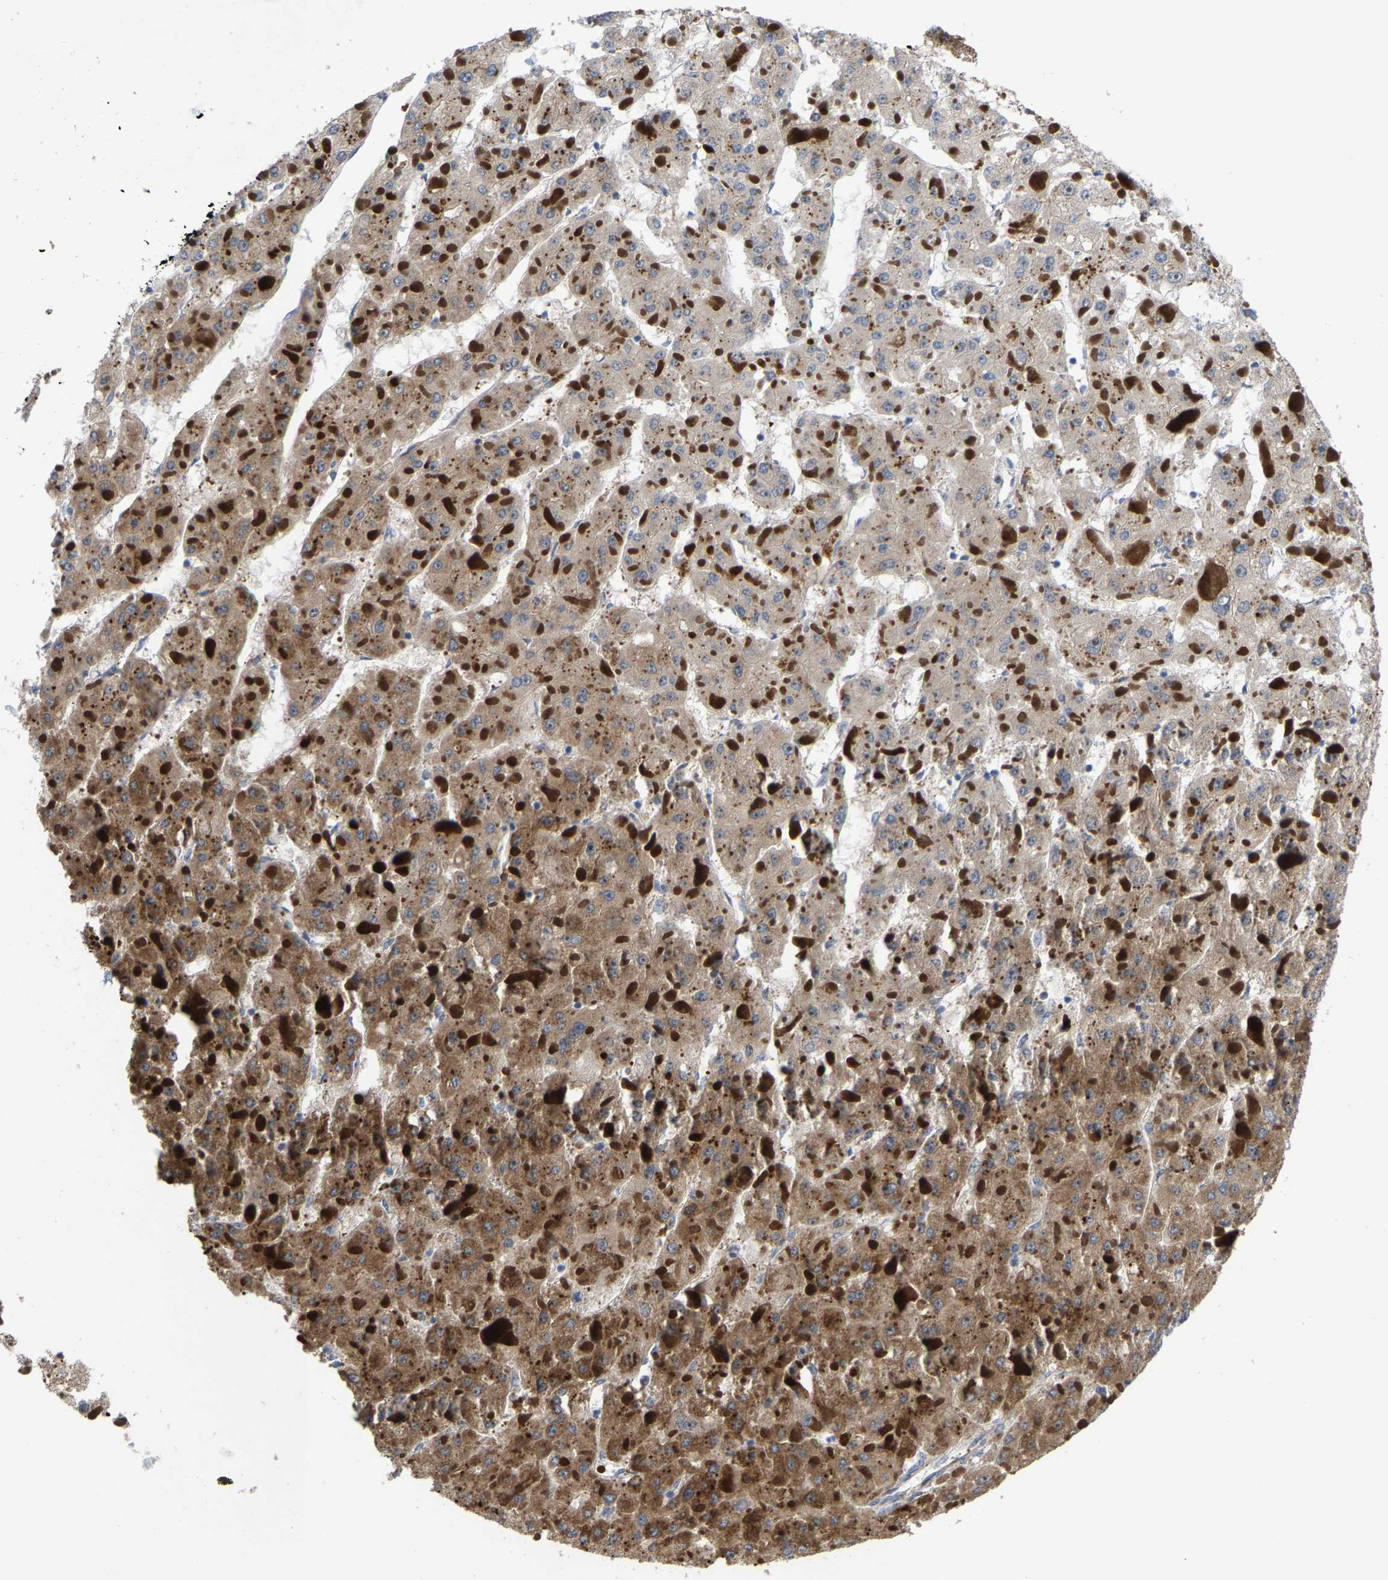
{"staining": {"intensity": "moderate", "quantity": ">75%", "location": "cytoplasmic/membranous"}, "tissue": "liver cancer", "cell_type": "Tumor cells", "image_type": "cancer", "snomed": [{"axis": "morphology", "description": "Carcinoma, Hepatocellular, NOS"}, {"axis": "topography", "description": "Liver"}], "caption": "IHC photomicrograph of hepatocellular carcinoma (liver) stained for a protein (brown), which reveals medium levels of moderate cytoplasmic/membranous positivity in approximately >75% of tumor cells.", "gene": "TDRKH", "patient": {"sex": "female", "age": 73}}